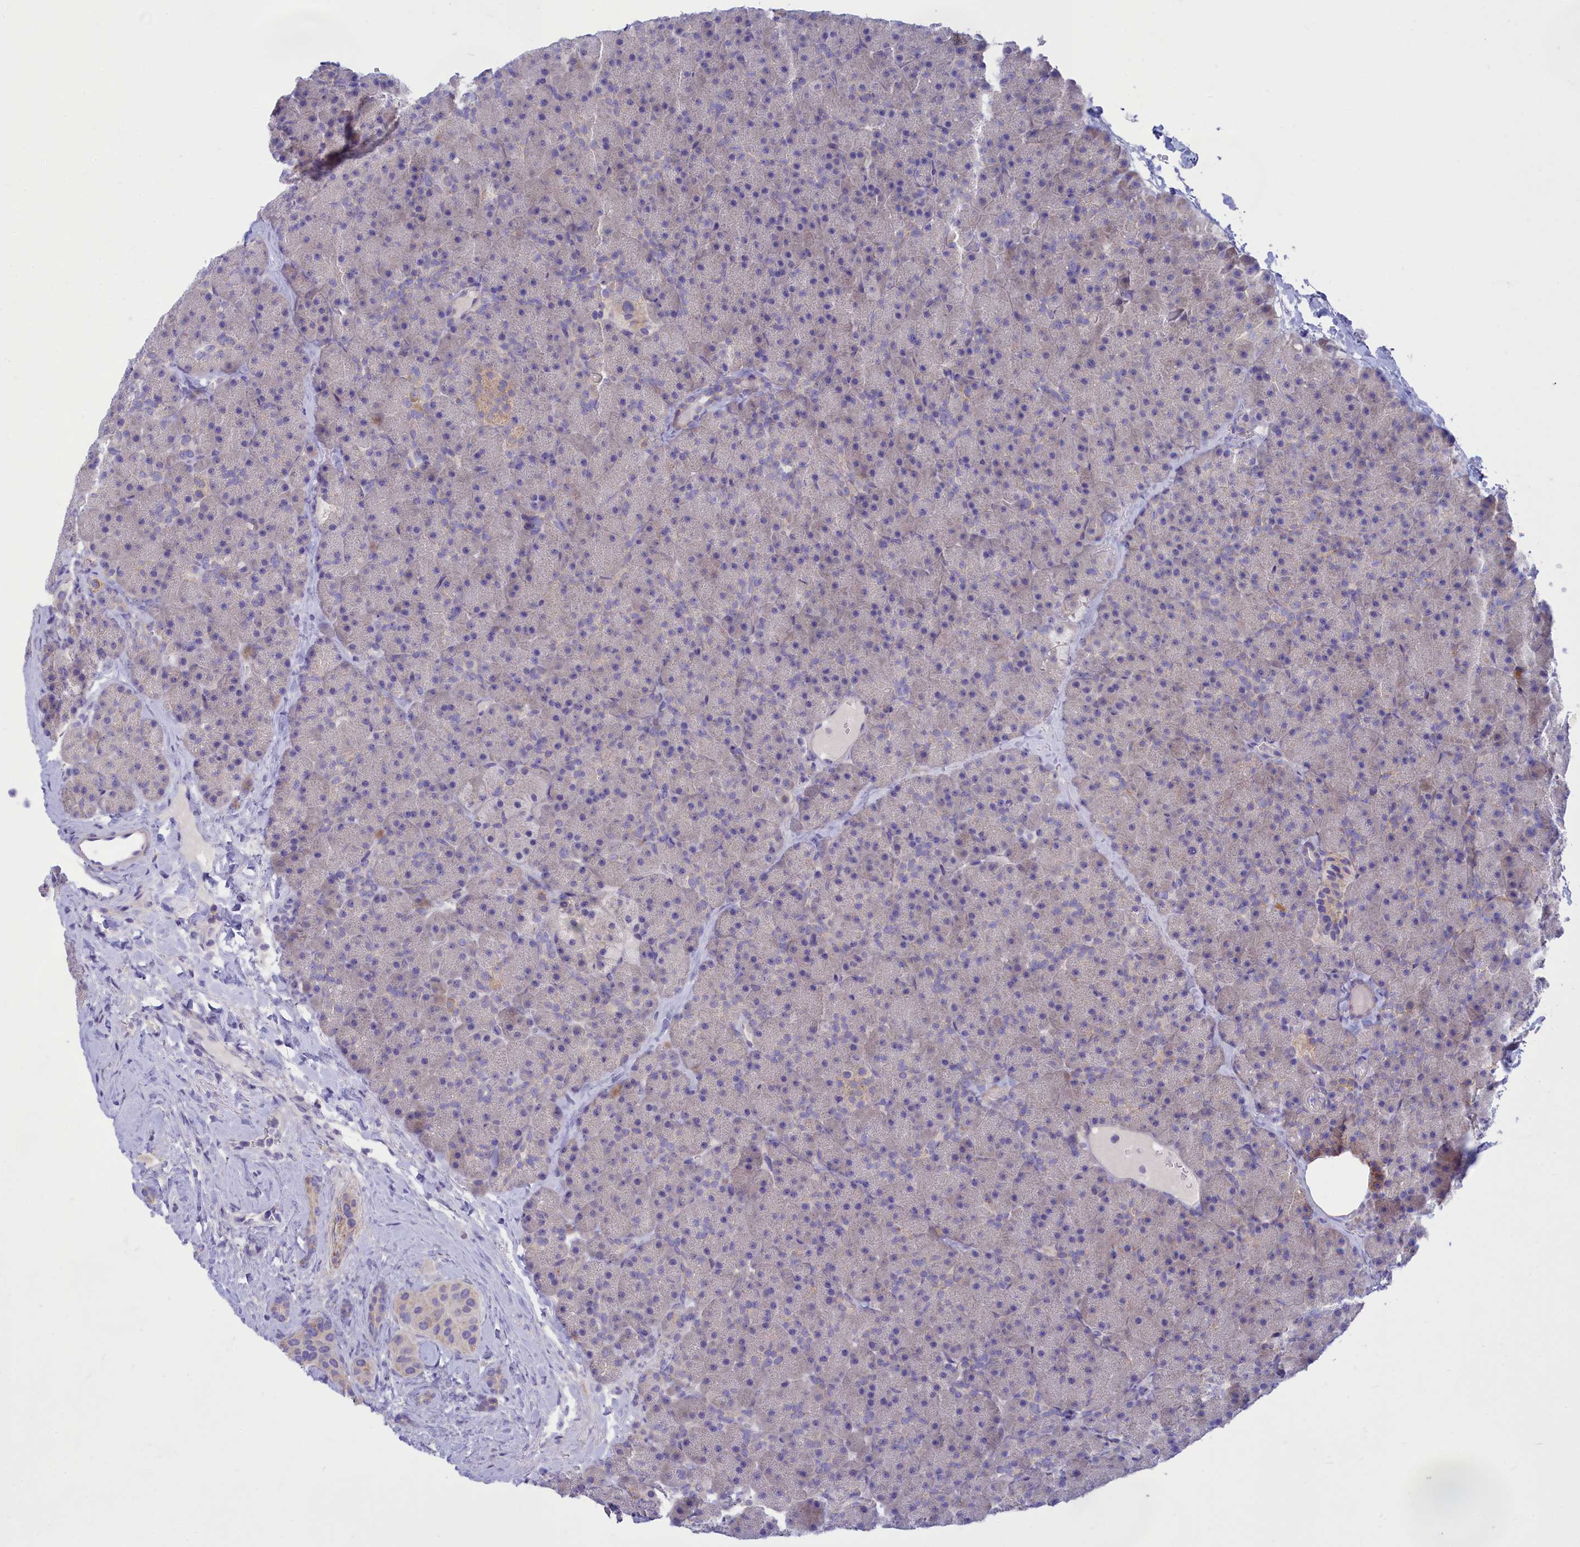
{"staining": {"intensity": "moderate", "quantity": "<25%", "location": "cytoplasmic/membranous"}, "tissue": "pancreas", "cell_type": "Exocrine glandular cells", "image_type": "normal", "snomed": [{"axis": "morphology", "description": "Normal tissue, NOS"}, {"axis": "topography", "description": "Pancreas"}], "caption": "Protein positivity by immunohistochemistry reveals moderate cytoplasmic/membranous positivity in about <25% of exocrine glandular cells in unremarkable pancreas.", "gene": "TMEM30B", "patient": {"sex": "male", "age": 36}}